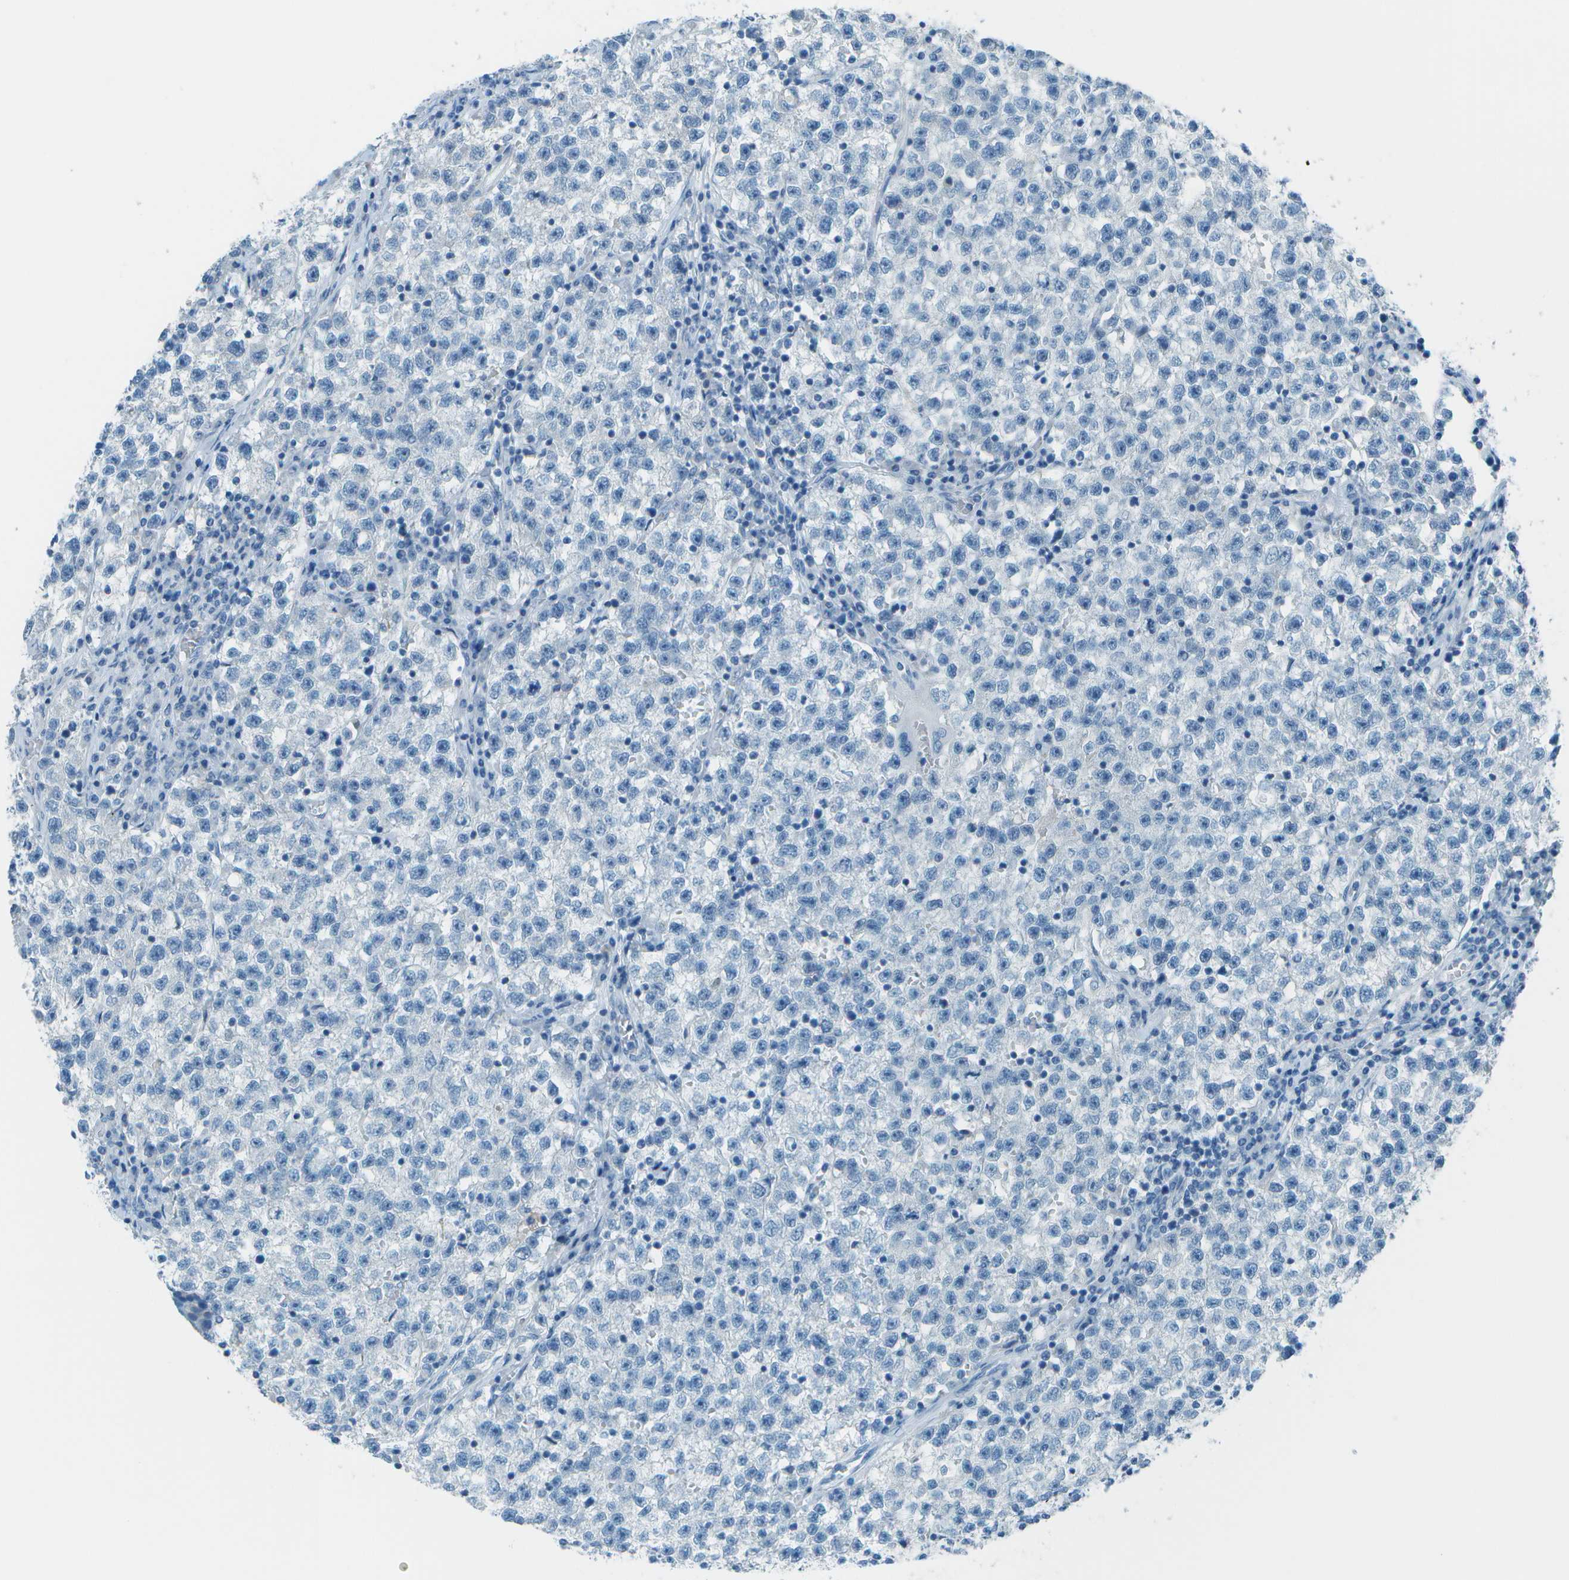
{"staining": {"intensity": "negative", "quantity": "none", "location": "none"}, "tissue": "testis cancer", "cell_type": "Tumor cells", "image_type": "cancer", "snomed": [{"axis": "morphology", "description": "Seminoma, NOS"}, {"axis": "topography", "description": "Testis"}], "caption": "Immunohistochemical staining of seminoma (testis) shows no significant expression in tumor cells.", "gene": "FGF1", "patient": {"sex": "male", "age": 22}}